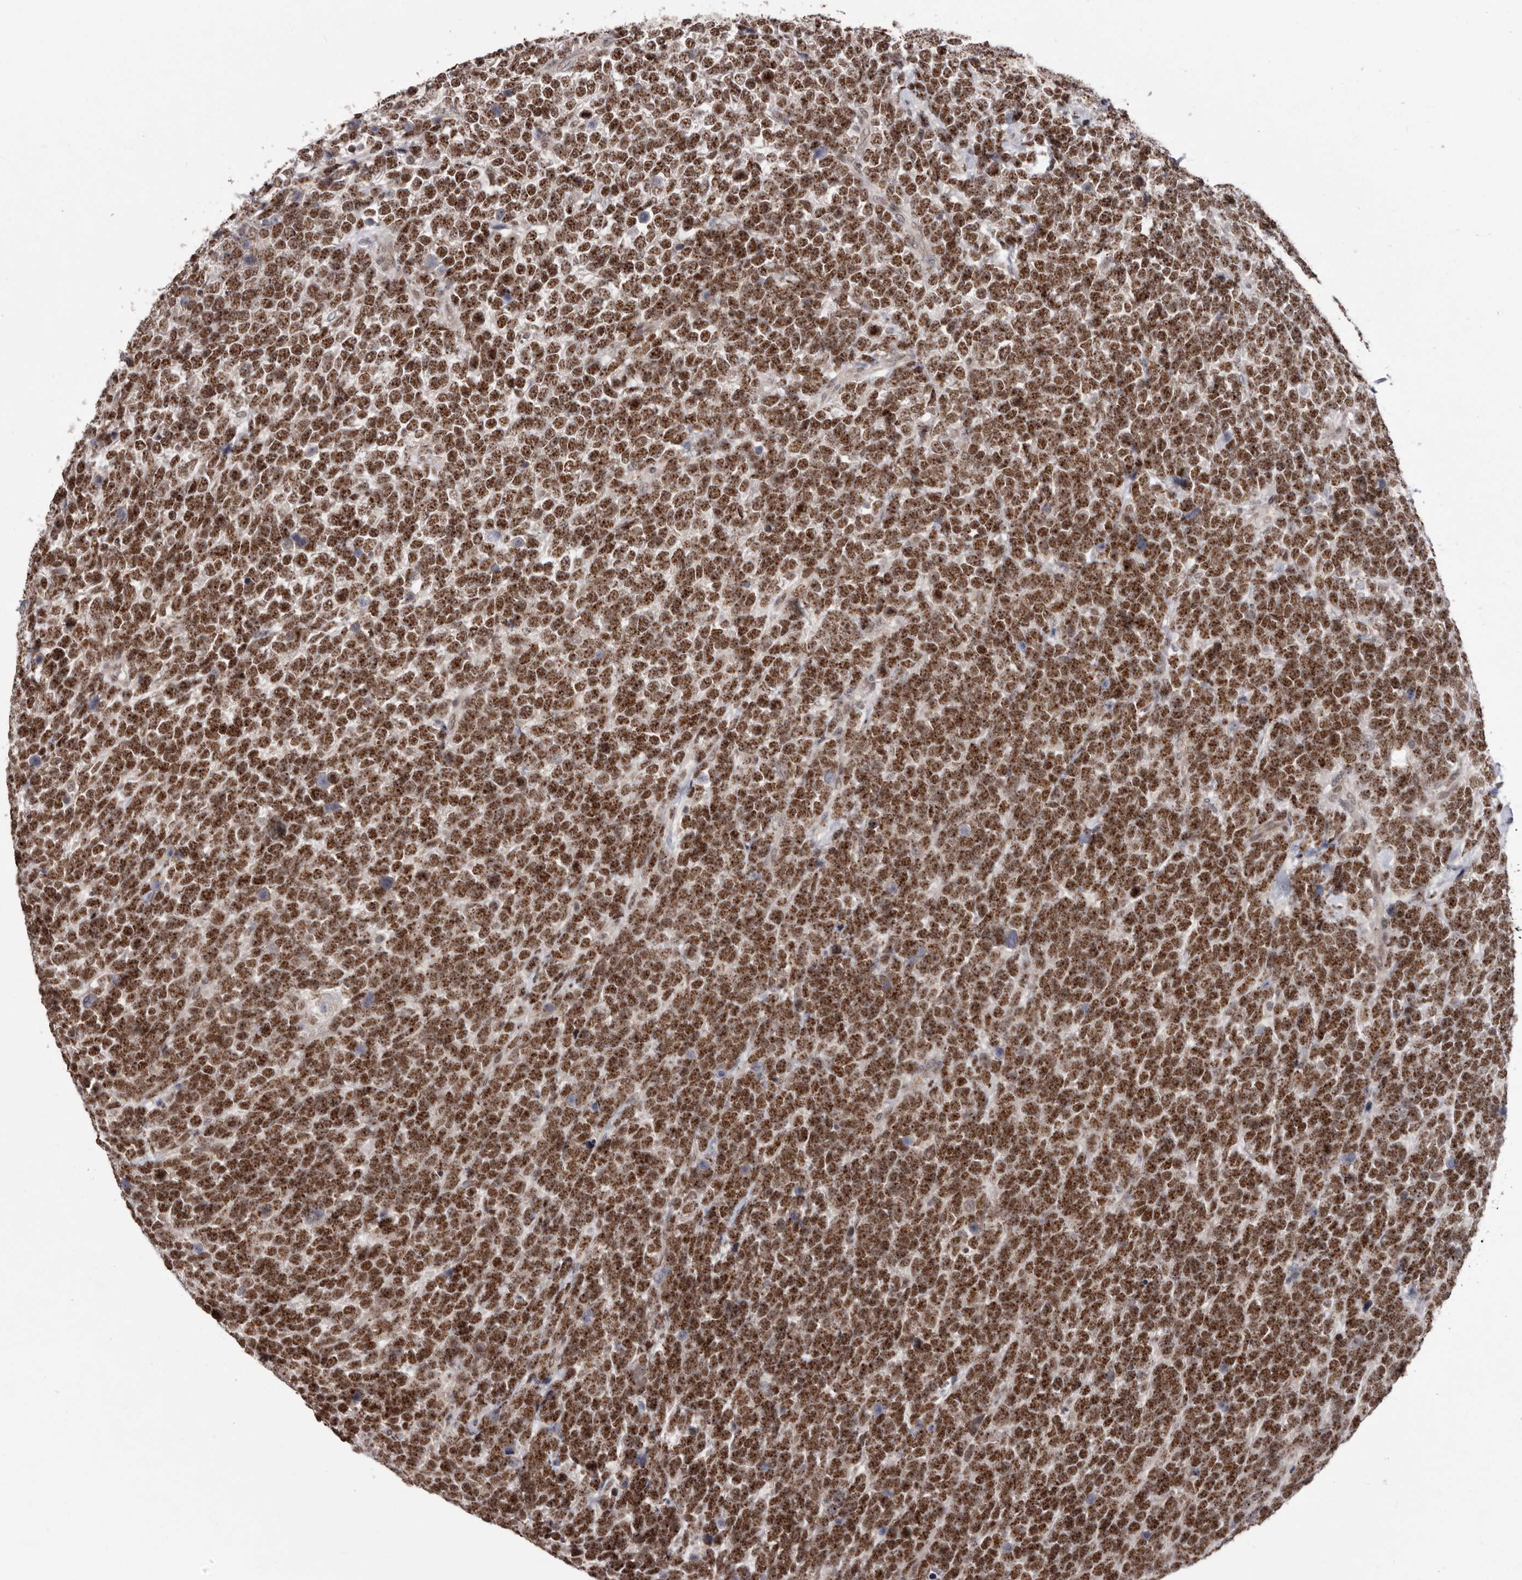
{"staining": {"intensity": "strong", "quantity": ">75%", "location": "nuclear"}, "tissue": "urothelial cancer", "cell_type": "Tumor cells", "image_type": "cancer", "snomed": [{"axis": "morphology", "description": "Urothelial carcinoma, High grade"}, {"axis": "topography", "description": "Urinary bladder"}], "caption": "Brown immunohistochemical staining in high-grade urothelial carcinoma reveals strong nuclear staining in approximately >75% of tumor cells.", "gene": "RNF2", "patient": {"sex": "female", "age": 80}}